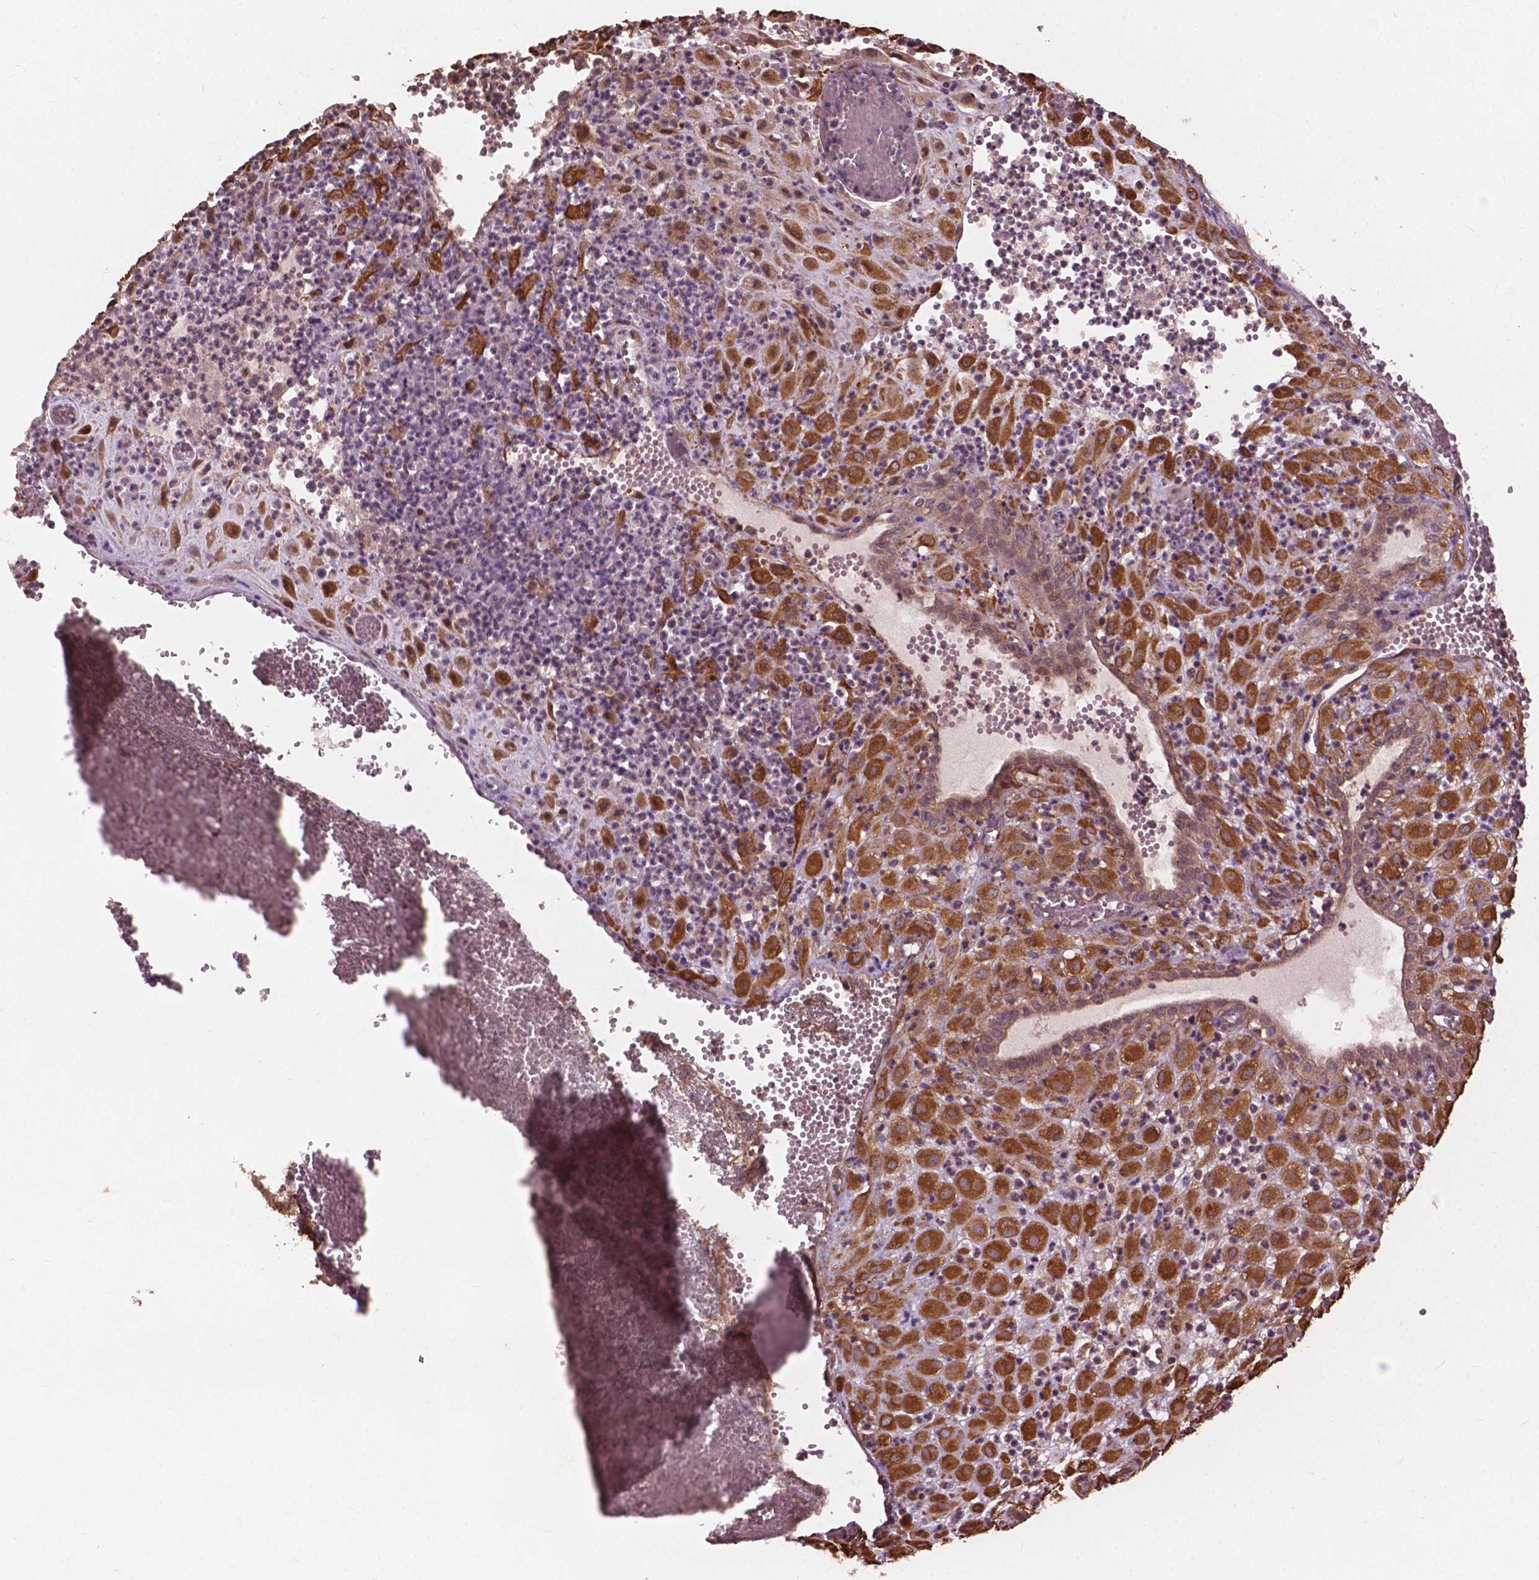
{"staining": {"intensity": "strong", "quantity": ">75%", "location": "cytoplasmic/membranous"}, "tissue": "placenta", "cell_type": "Decidual cells", "image_type": "normal", "snomed": [{"axis": "morphology", "description": "Normal tissue, NOS"}, {"axis": "topography", "description": "Placenta"}], "caption": "DAB immunohistochemical staining of unremarkable placenta displays strong cytoplasmic/membranous protein expression in approximately >75% of decidual cells. (Brightfield microscopy of DAB IHC at high magnification).", "gene": "CDC42BPA", "patient": {"sex": "female", "age": 24}}